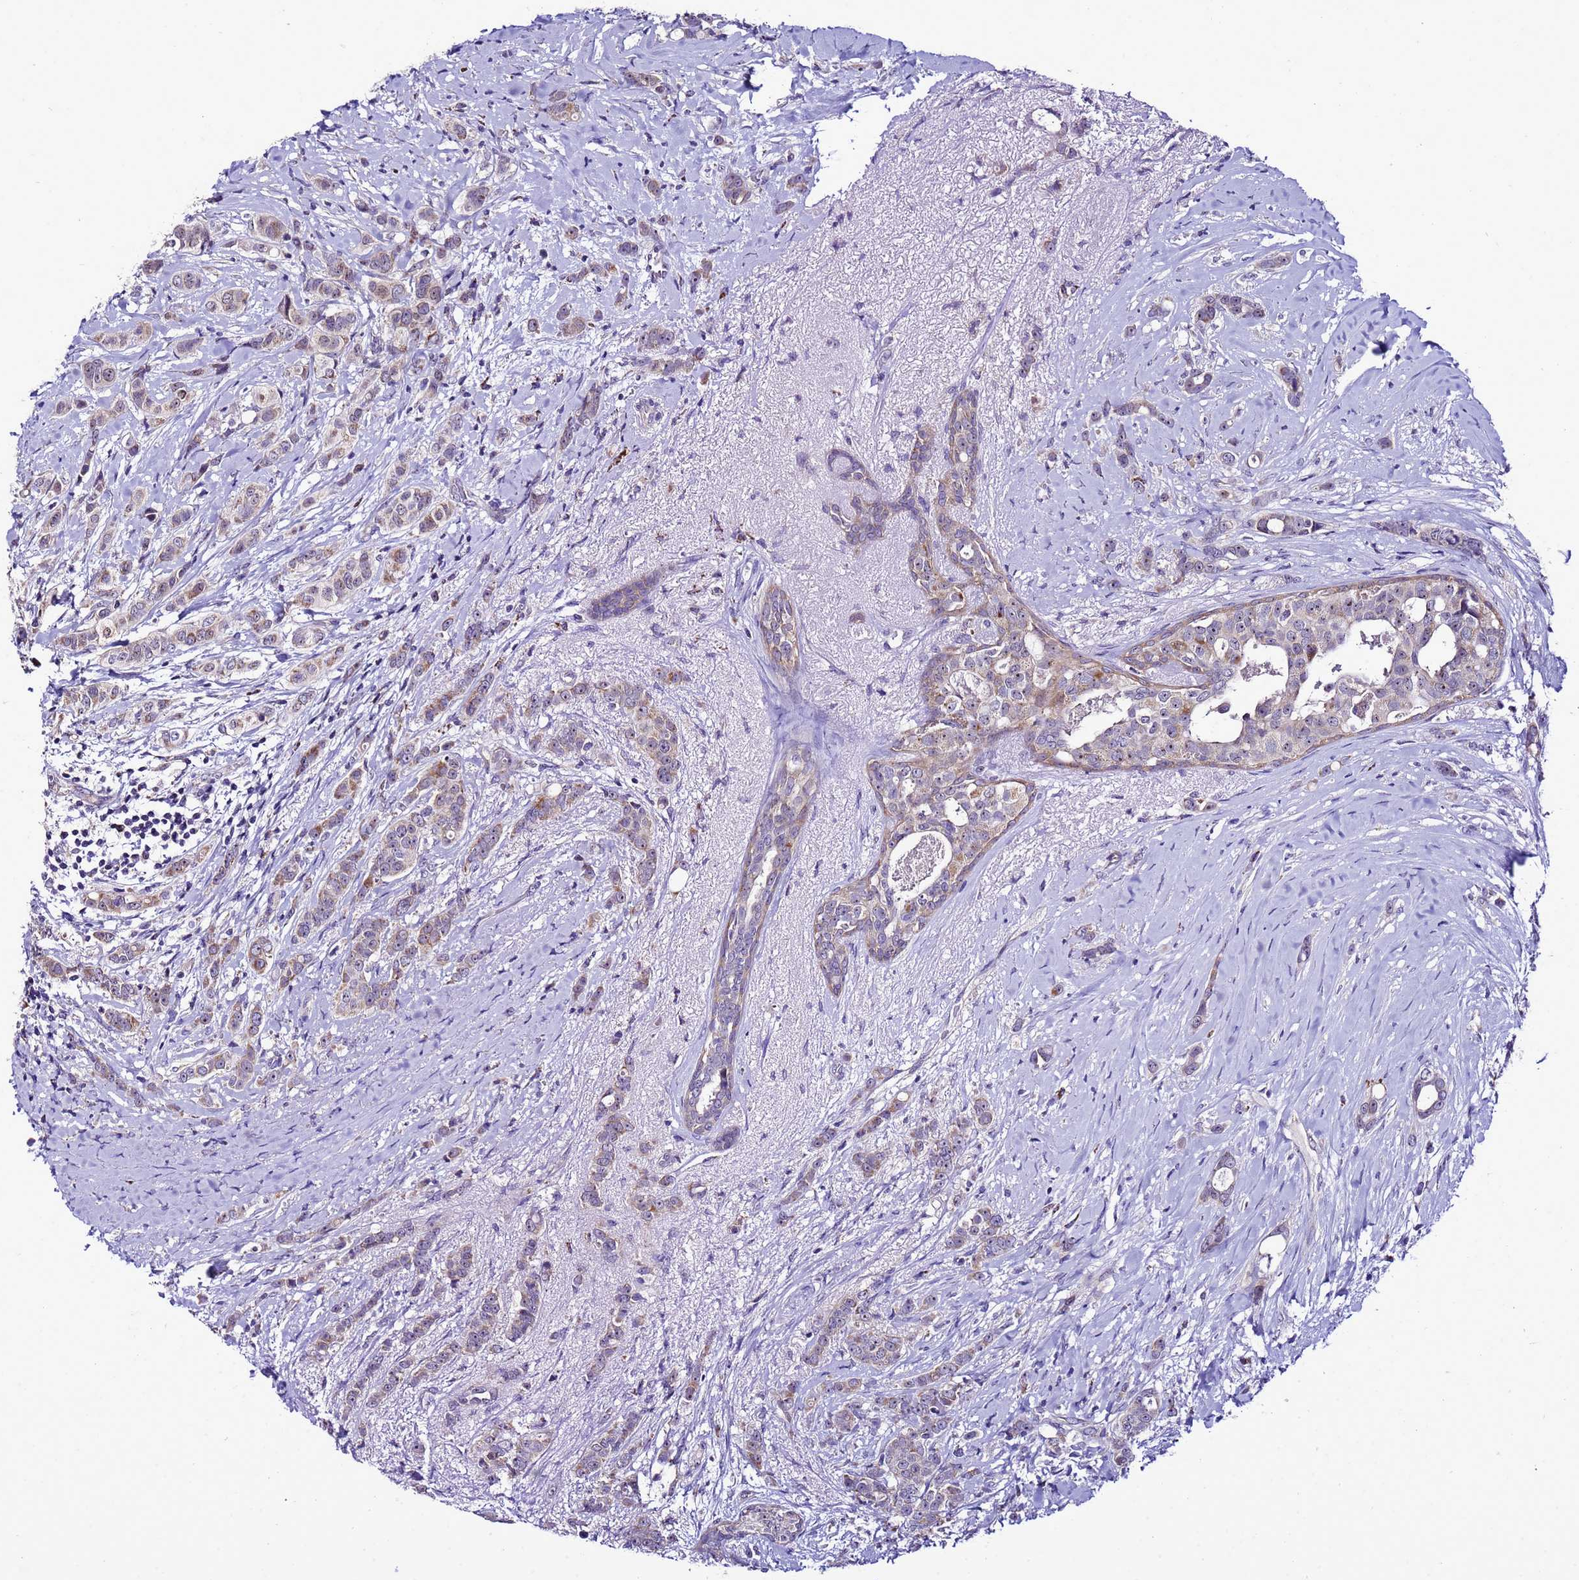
{"staining": {"intensity": "weak", "quantity": ">75%", "location": "cytoplasmic/membranous"}, "tissue": "breast cancer", "cell_type": "Tumor cells", "image_type": "cancer", "snomed": [{"axis": "morphology", "description": "Lobular carcinoma"}, {"axis": "topography", "description": "Breast"}], "caption": "Immunohistochemical staining of human breast cancer displays low levels of weak cytoplasmic/membranous staining in approximately >75% of tumor cells.", "gene": "DPH6", "patient": {"sex": "female", "age": 51}}